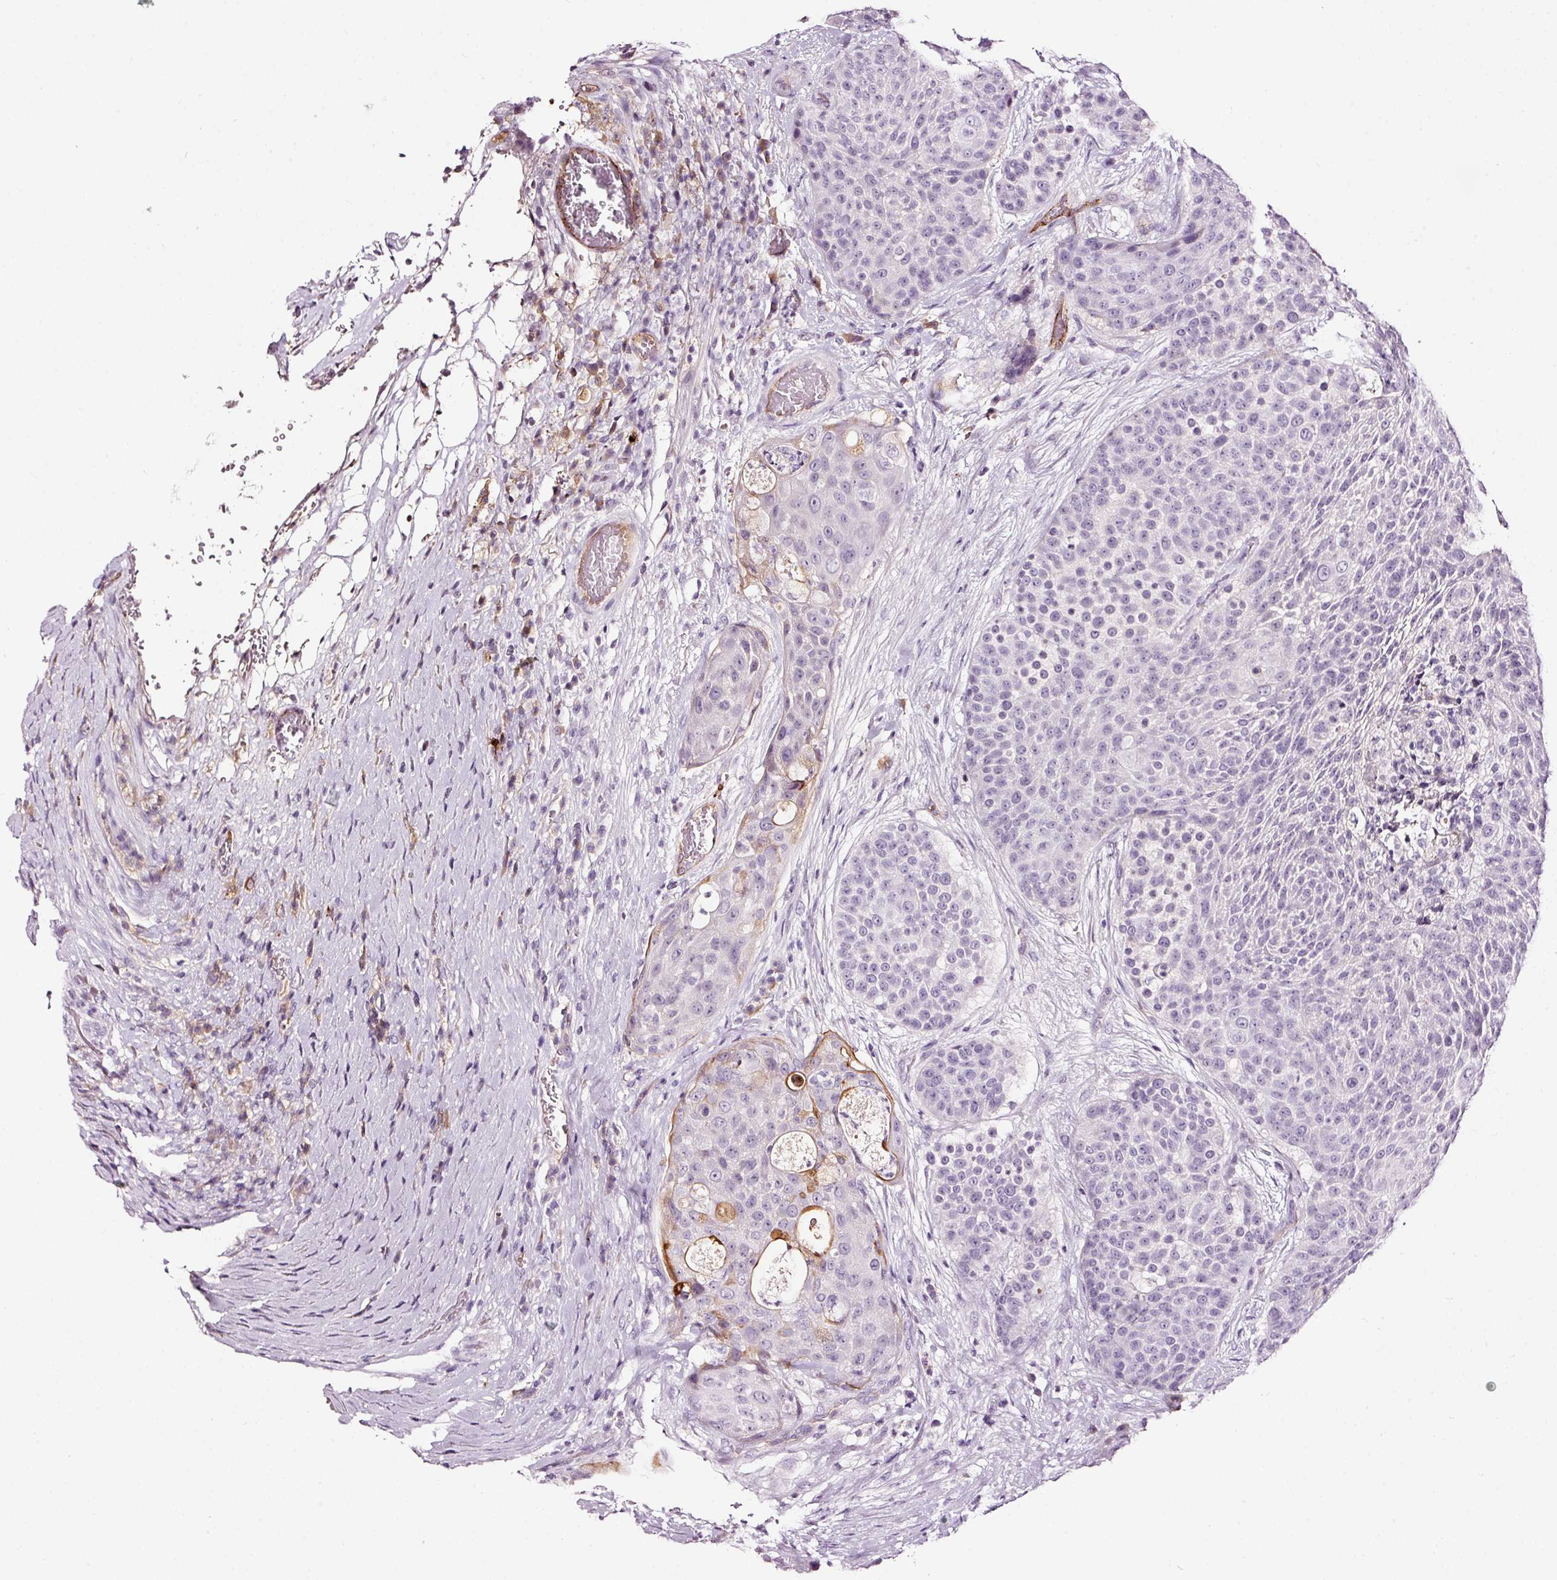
{"staining": {"intensity": "negative", "quantity": "none", "location": "none"}, "tissue": "urothelial cancer", "cell_type": "Tumor cells", "image_type": "cancer", "snomed": [{"axis": "morphology", "description": "Urothelial carcinoma, High grade"}, {"axis": "topography", "description": "Urinary bladder"}], "caption": "DAB (3,3'-diaminobenzidine) immunohistochemical staining of urothelial cancer exhibits no significant positivity in tumor cells.", "gene": "LAMP3", "patient": {"sex": "female", "age": 63}}